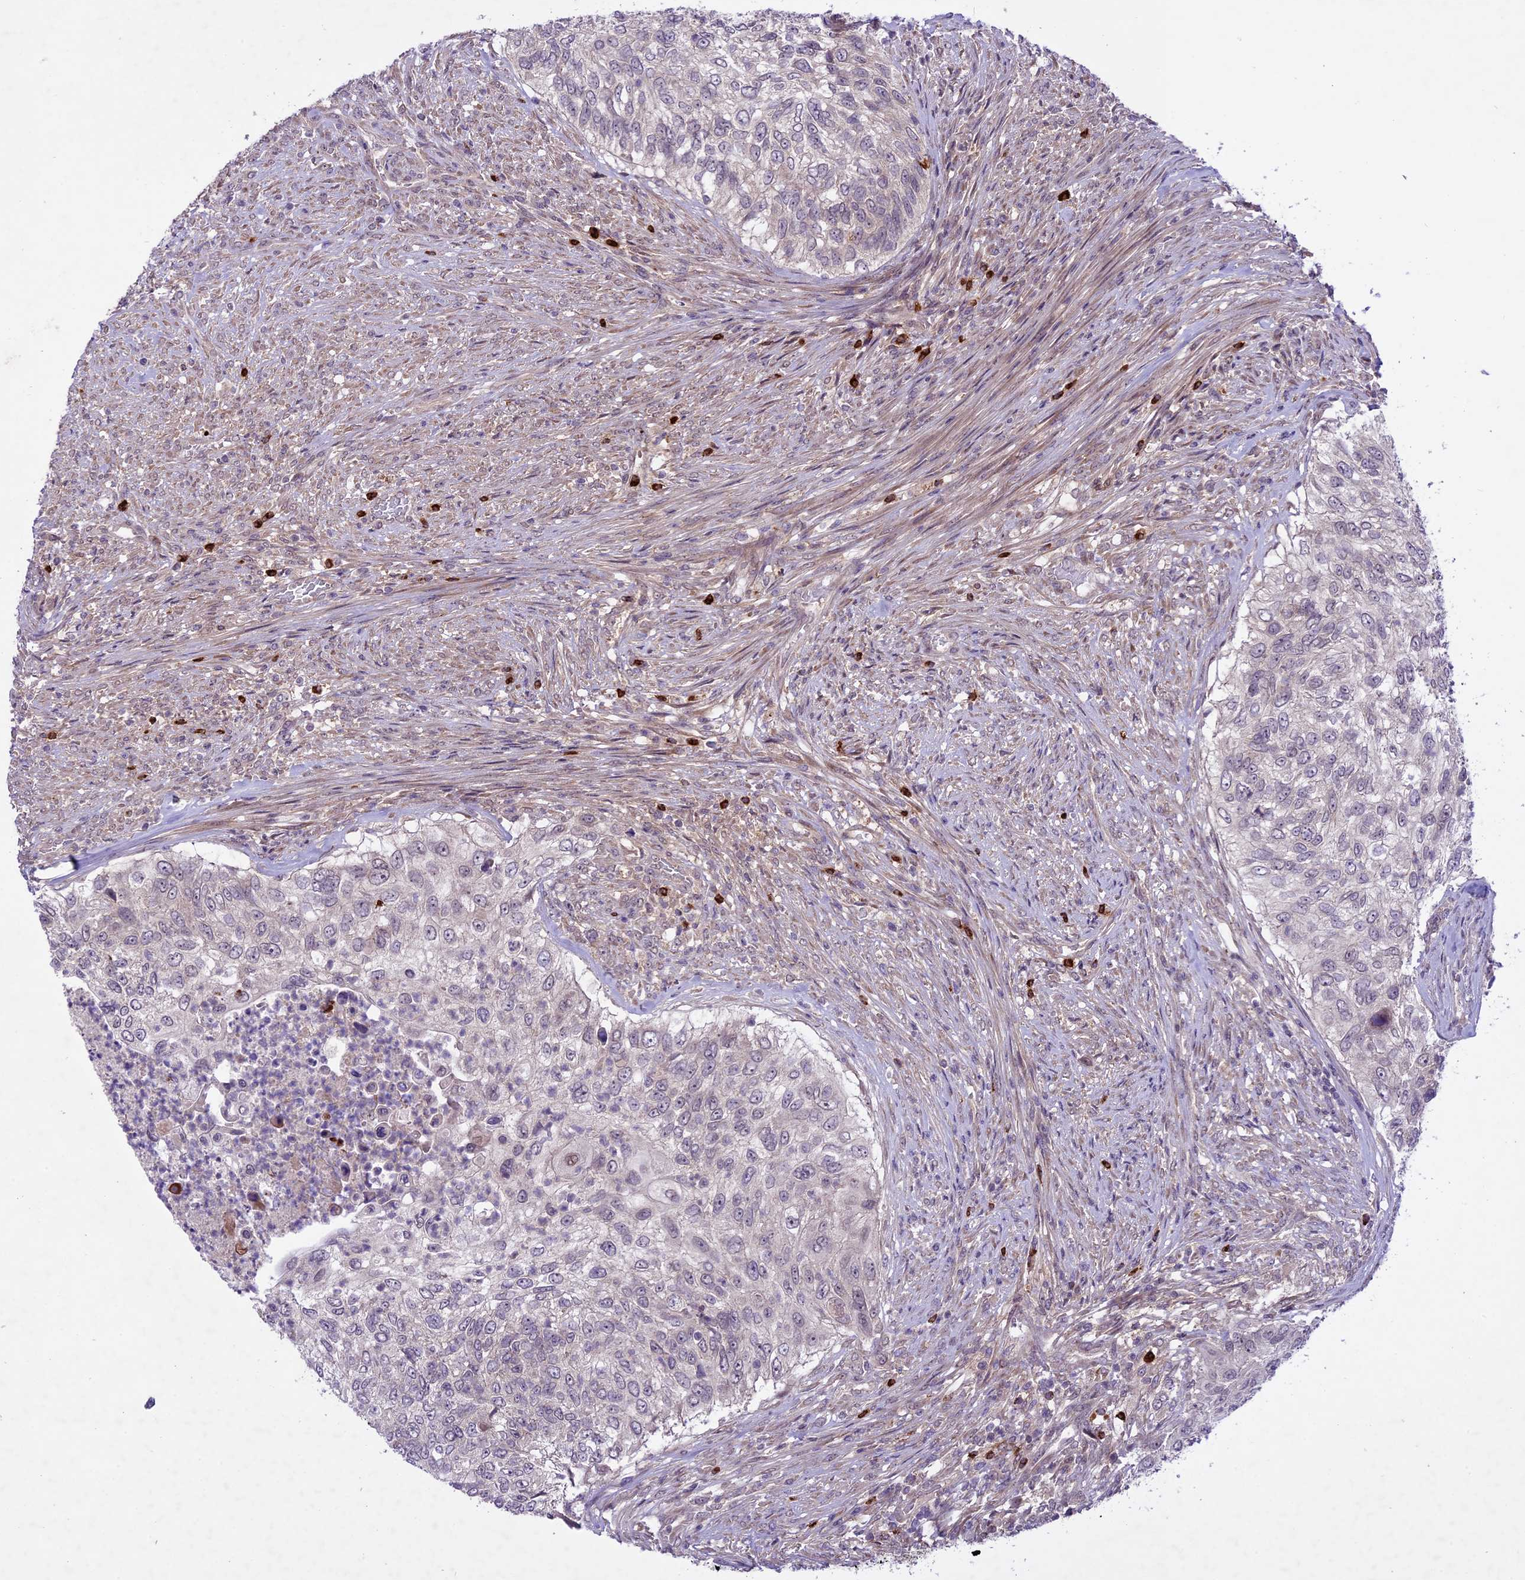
{"staining": {"intensity": "negative", "quantity": "none", "location": "none"}, "tissue": "urothelial cancer", "cell_type": "Tumor cells", "image_type": "cancer", "snomed": [{"axis": "morphology", "description": "Urothelial carcinoma, High grade"}, {"axis": "topography", "description": "Urinary bladder"}], "caption": "This is an IHC micrograph of urothelial carcinoma (high-grade). There is no expression in tumor cells.", "gene": "SPRED1", "patient": {"sex": "female", "age": 60}}